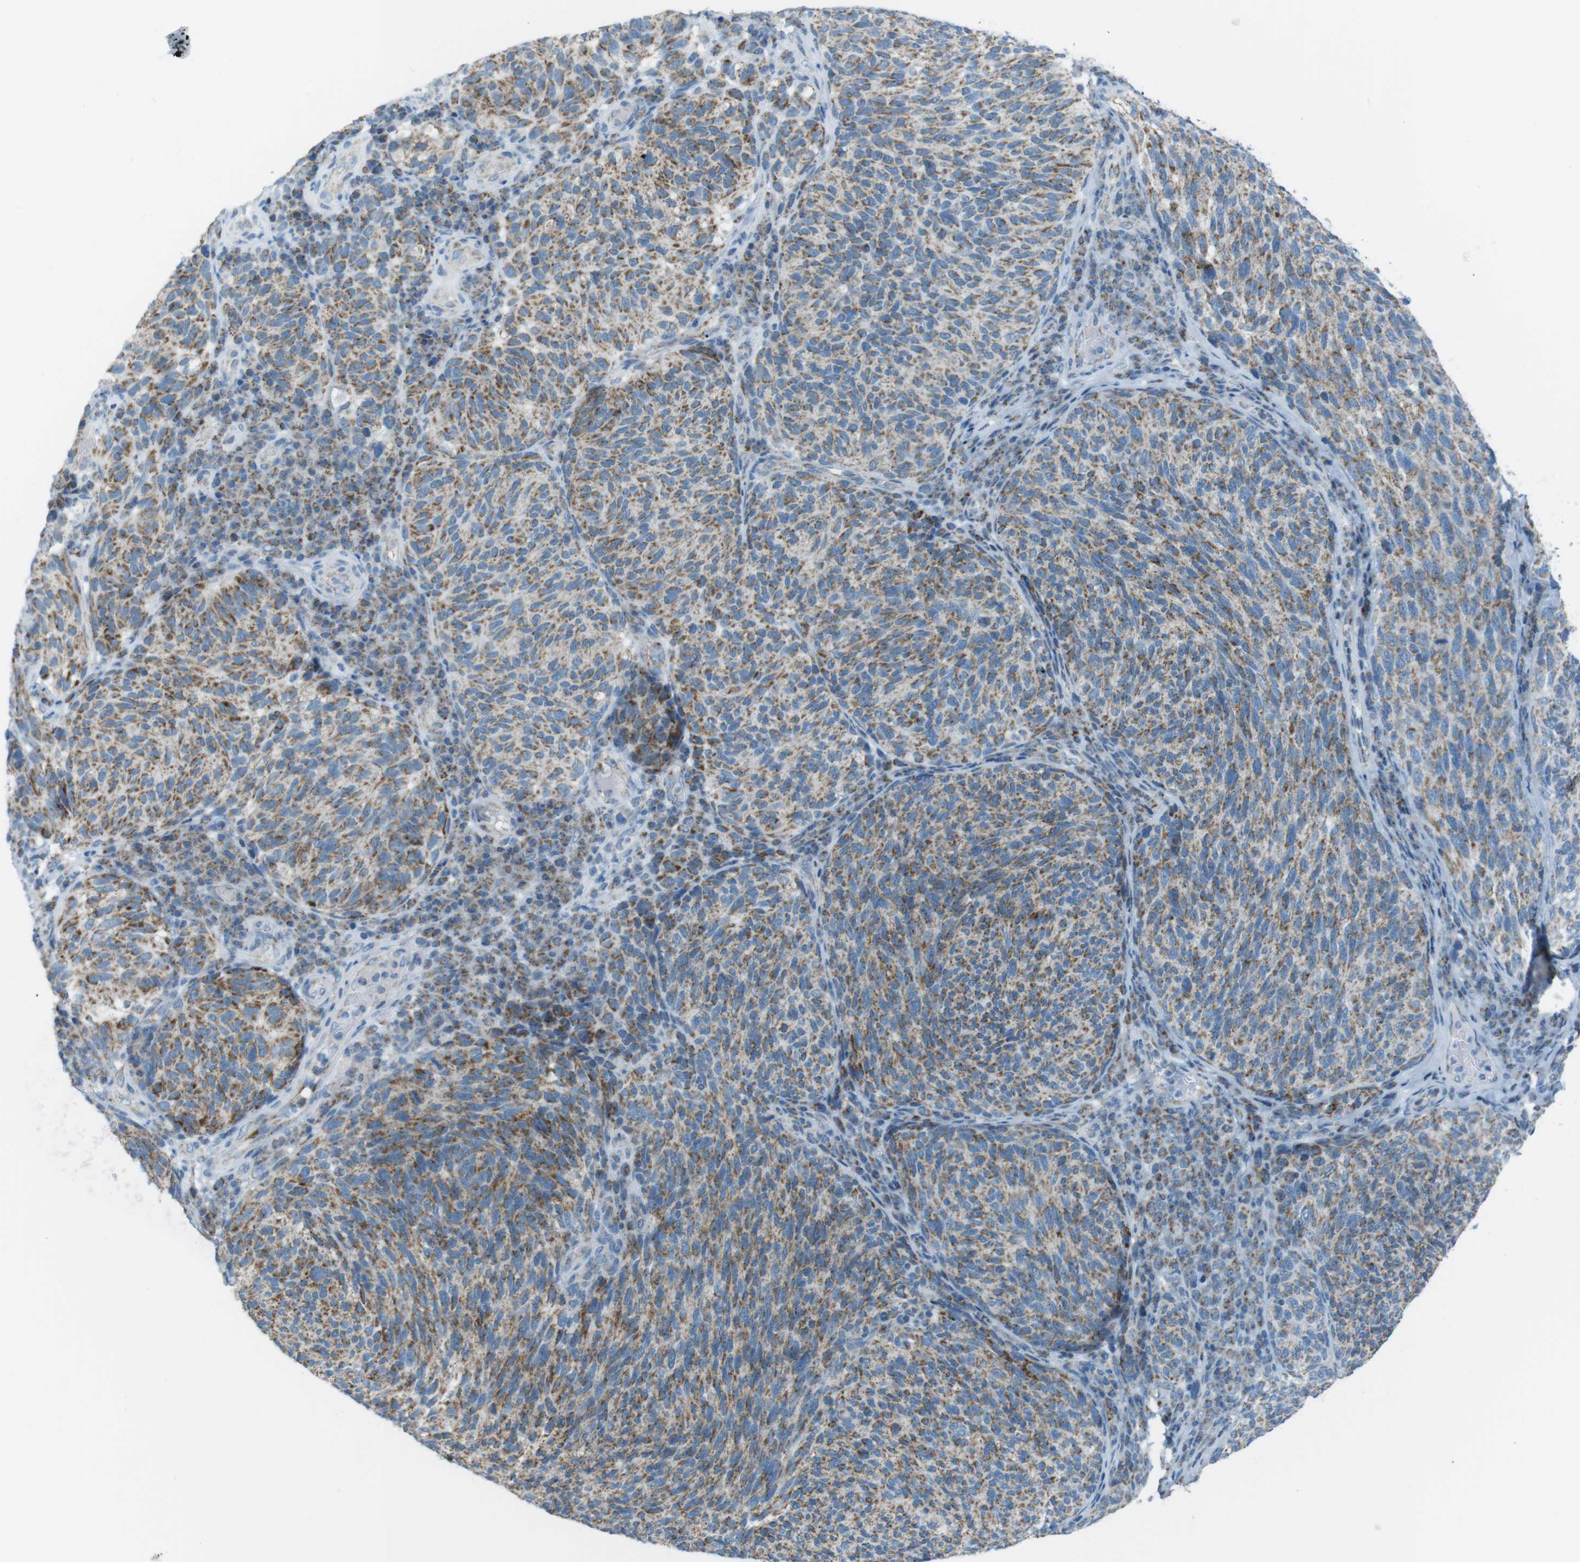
{"staining": {"intensity": "moderate", "quantity": ">75%", "location": "cytoplasmic/membranous"}, "tissue": "melanoma", "cell_type": "Tumor cells", "image_type": "cancer", "snomed": [{"axis": "morphology", "description": "Malignant melanoma, NOS"}, {"axis": "topography", "description": "Skin"}], "caption": "High-magnification brightfield microscopy of melanoma stained with DAB (3,3'-diaminobenzidine) (brown) and counterstained with hematoxylin (blue). tumor cells exhibit moderate cytoplasmic/membranous staining is present in about>75% of cells.", "gene": "DNAJA3", "patient": {"sex": "female", "age": 73}}